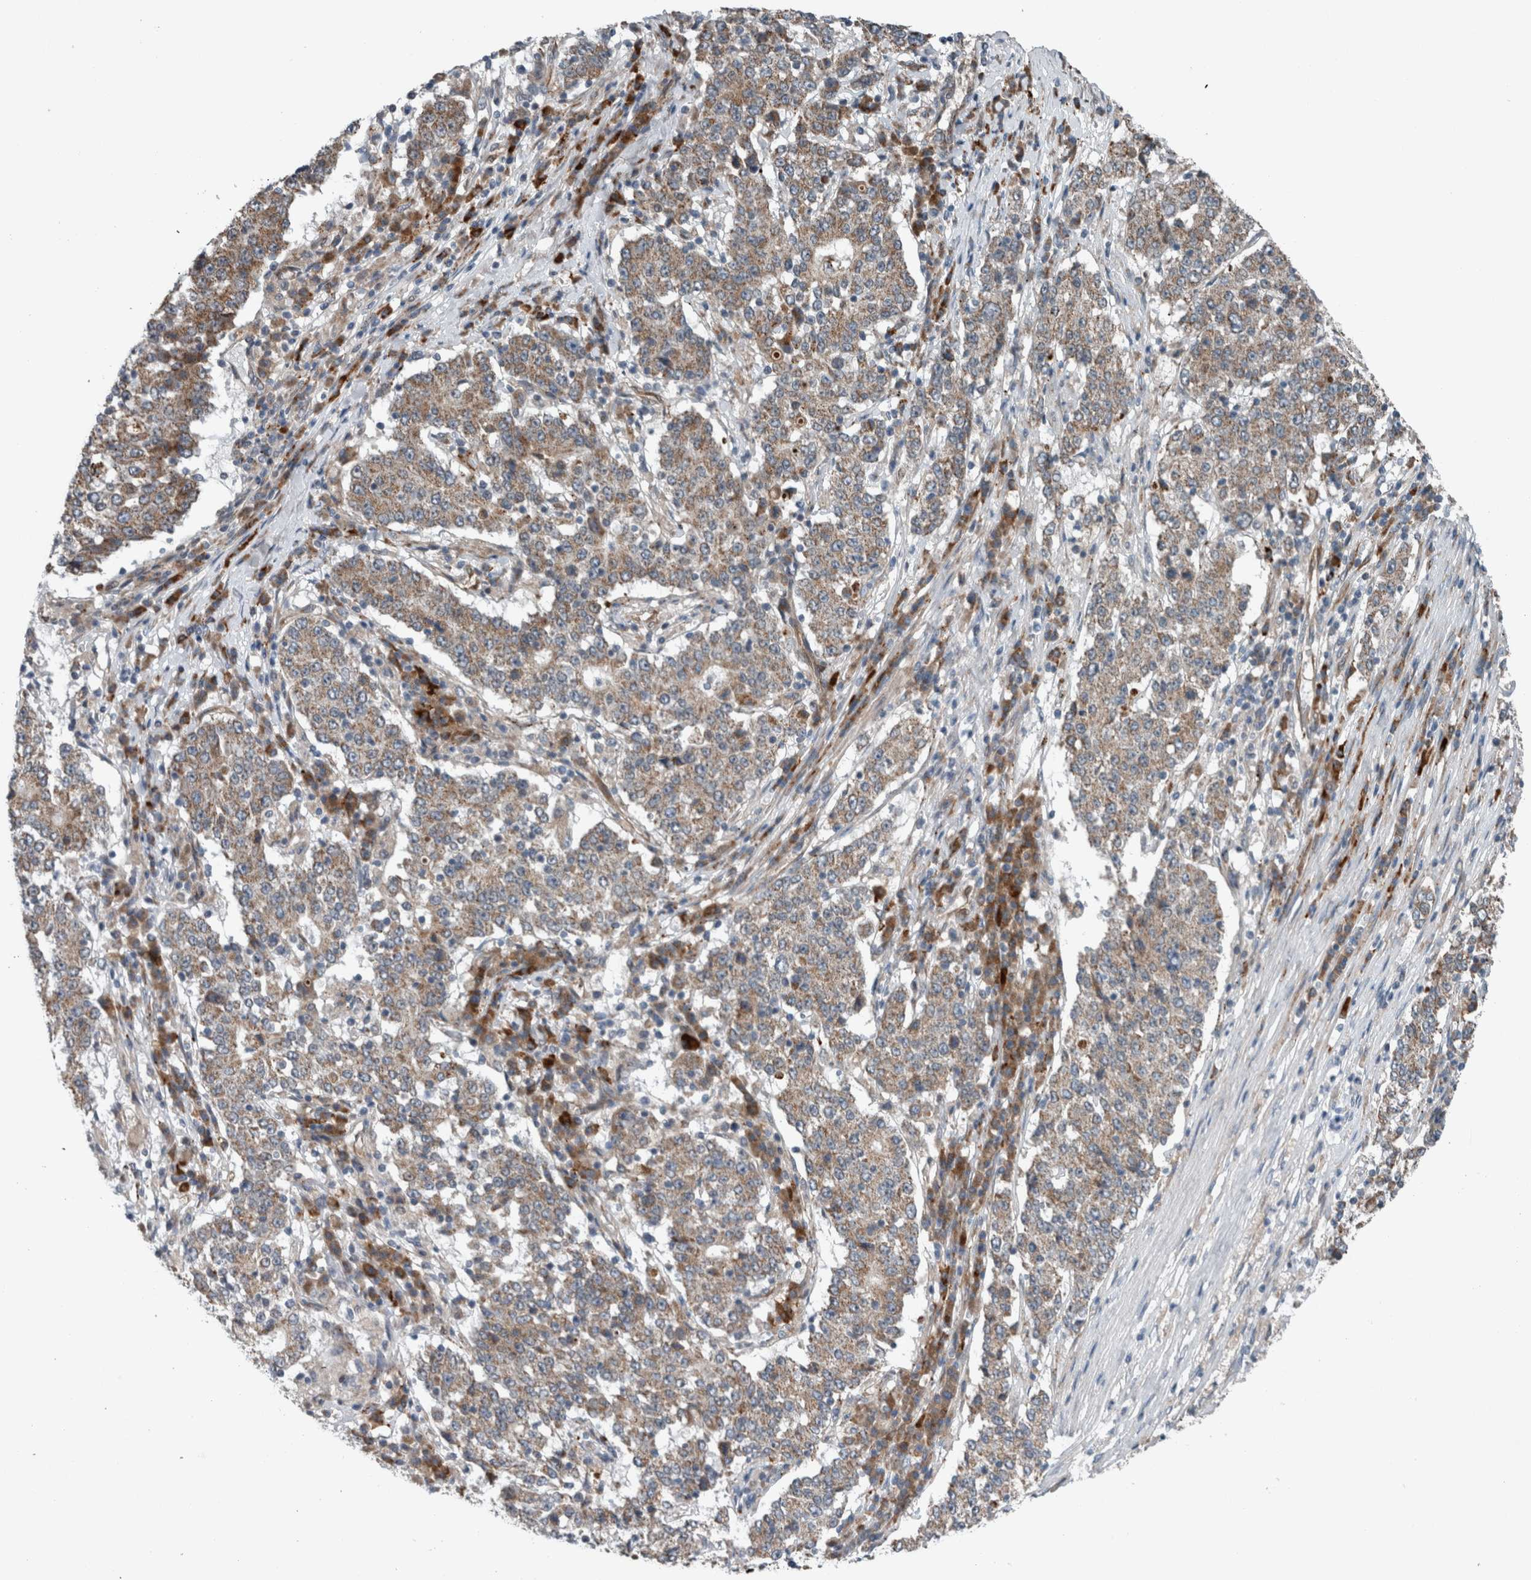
{"staining": {"intensity": "moderate", "quantity": ">75%", "location": "cytoplasmic/membranous"}, "tissue": "stomach cancer", "cell_type": "Tumor cells", "image_type": "cancer", "snomed": [{"axis": "morphology", "description": "Adenocarcinoma, NOS"}, {"axis": "topography", "description": "Stomach"}], "caption": "Stomach cancer (adenocarcinoma) was stained to show a protein in brown. There is medium levels of moderate cytoplasmic/membranous positivity in approximately >75% of tumor cells.", "gene": "GBA2", "patient": {"sex": "male", "age": 59}}